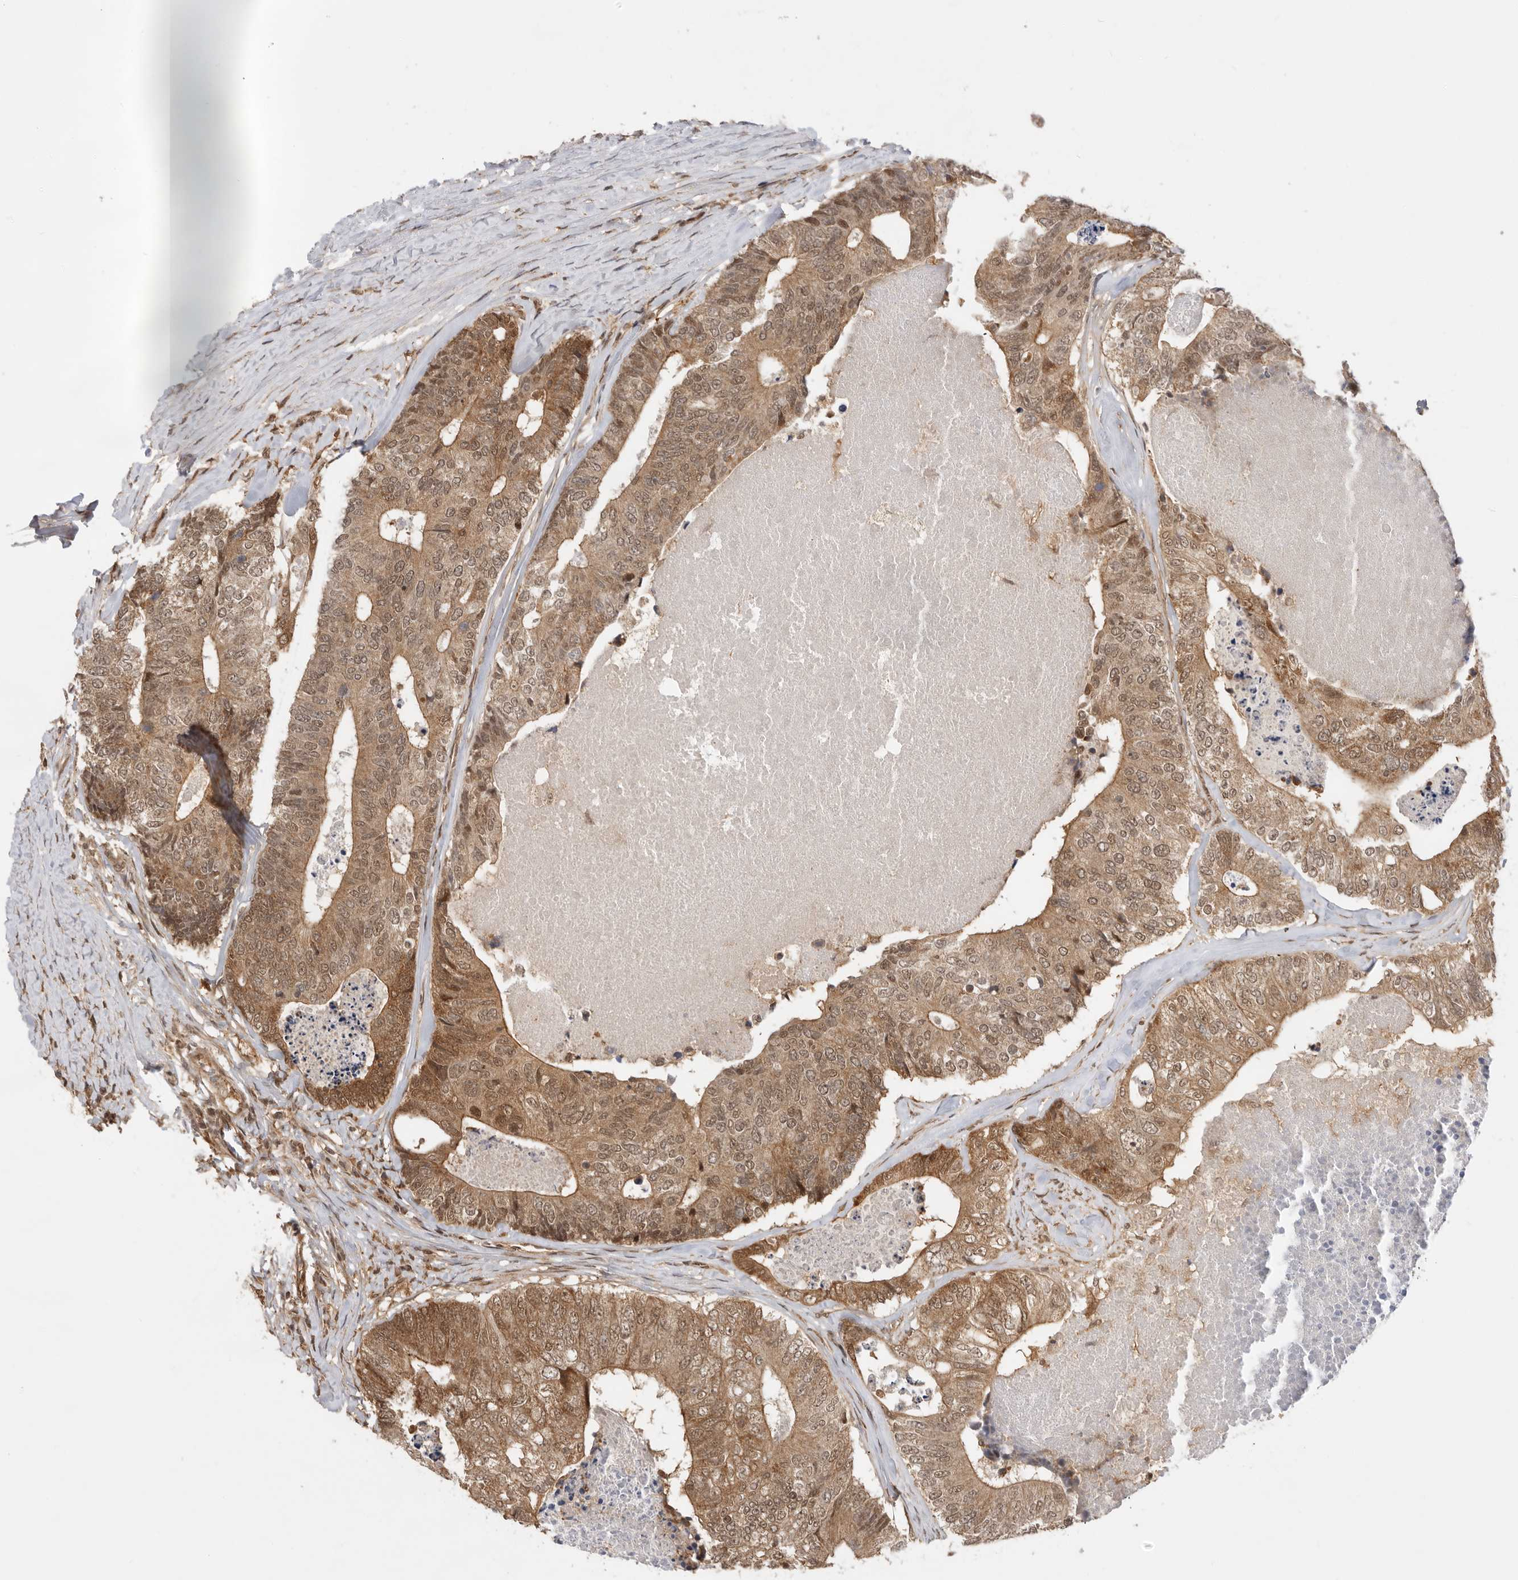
{"staining": {"intensity": "moderate", "quantity": ">75%", "location": "cytoplasmic/membranous,nuclear"}, "tissue": "colorectal cancer", "cell_type": "Tumor cells", "image_type": "cancer", "snomed": [{"axis": "morphology", "description": "Adenocarcinoma, NOS"}, {"axis": "topography", "description": "Colon"}], "caption": "An IHC photomicrograph of tumor tissue is shown. Protein staining in brown labels moderate cytoplasmic/membranous and nuclear positivity in colorectal cancer within tumor cells.", "gene": "ADPRS", "patient": {"sex": "female", "age": 67}}